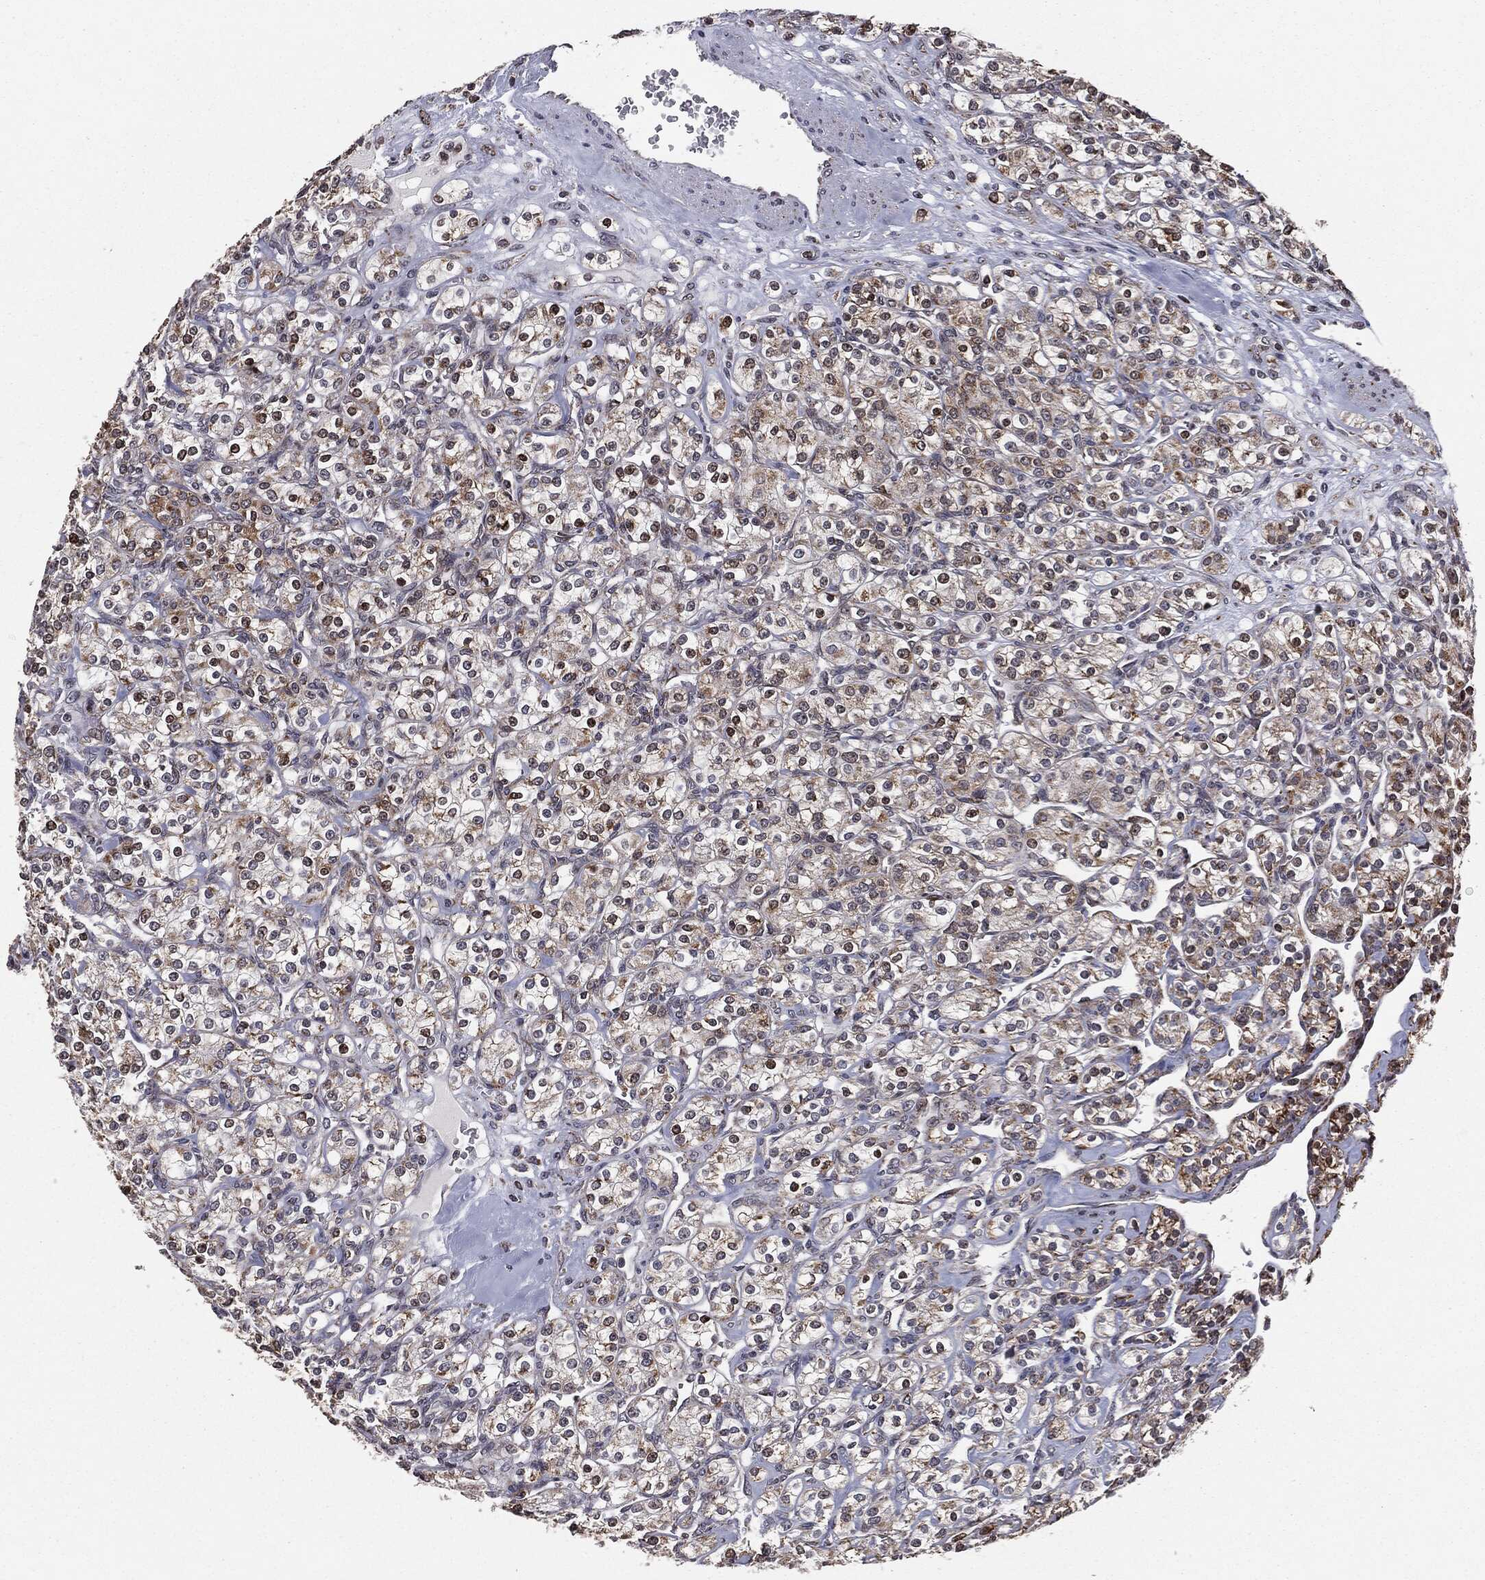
{"staining": {"intensity": "moderate", "quantity": "<25%", "location": "nuclear"}, "tissue": "renal cancer", "cell_type": "Tumor cells", "image_type": "cancer", "snomed": [{"axis": "morphology", "description": "Adenocarcinoma, NOS"}, {"axis": "topography", "description": "Kidney"}], "caption": "This micrograph exhibits renal adenocarcinoma stained with IHC to label a protein in brown. The nuclear of tumor cells show moderate positivity for the protein. Nuclei are counter-stained blue.", "gene": "CHCHD2", "patient": {"sex": "male", "age": 77}}